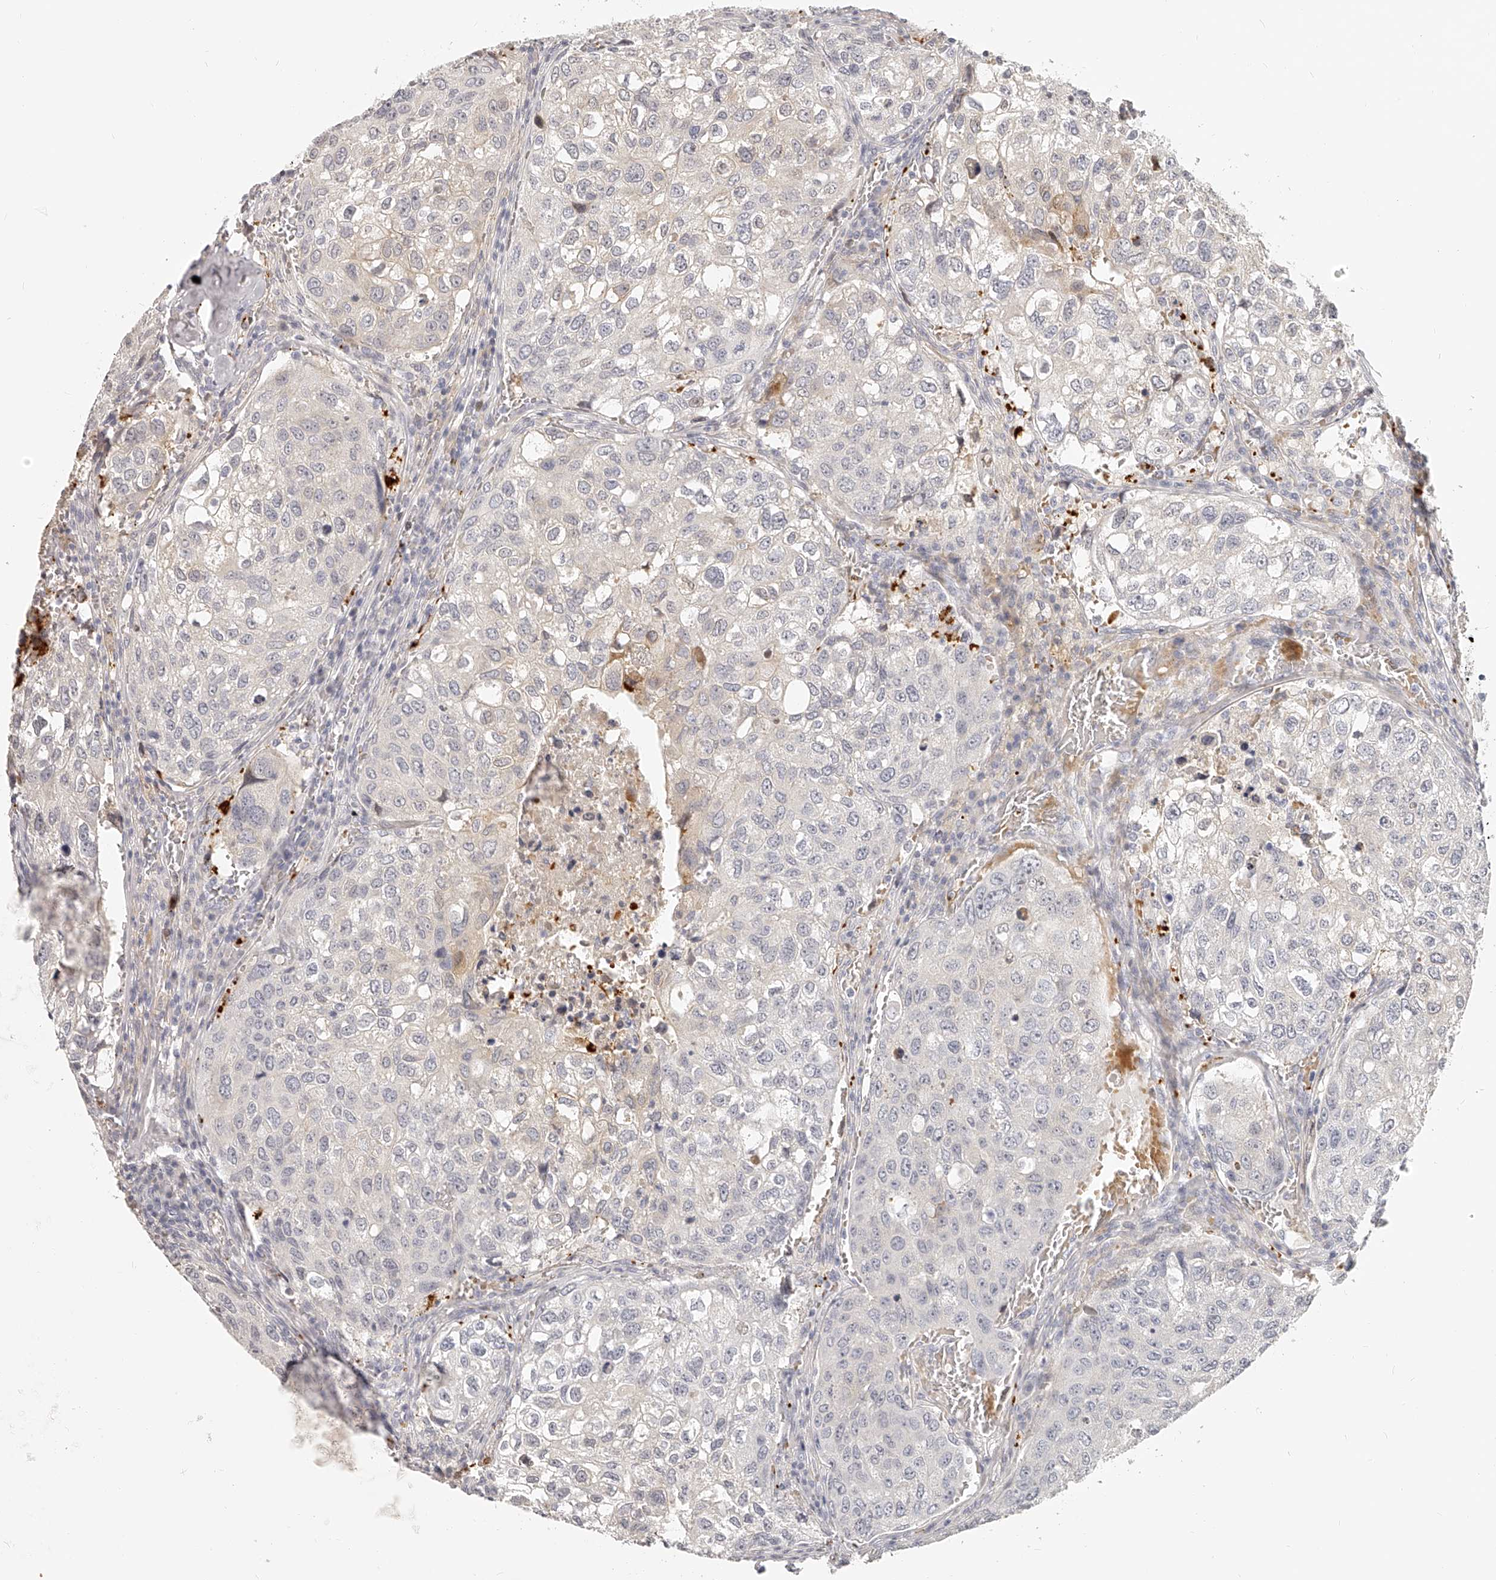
{"staining": {"intensity": "weak", "quantity": "<25%", "location": "cytoplasmic/membranous"}, "tissue": "urothelial cancer", "cell_type": "Tumor cells", "image_type": "cancer", "snomed": [{"axis": "morphology", "description": "Urothelial carcinoma, High grade"}, {"axis": "topography", "description": "Lymph node"}, {"axis": "topography", "description": "Urinary bladder"}], "caption": "Immunohistochemistry of urothelial cancer displays no expression in tumor cells.", "gene": "ITGB3", "patient": {"sex": "male", "age": 51}}